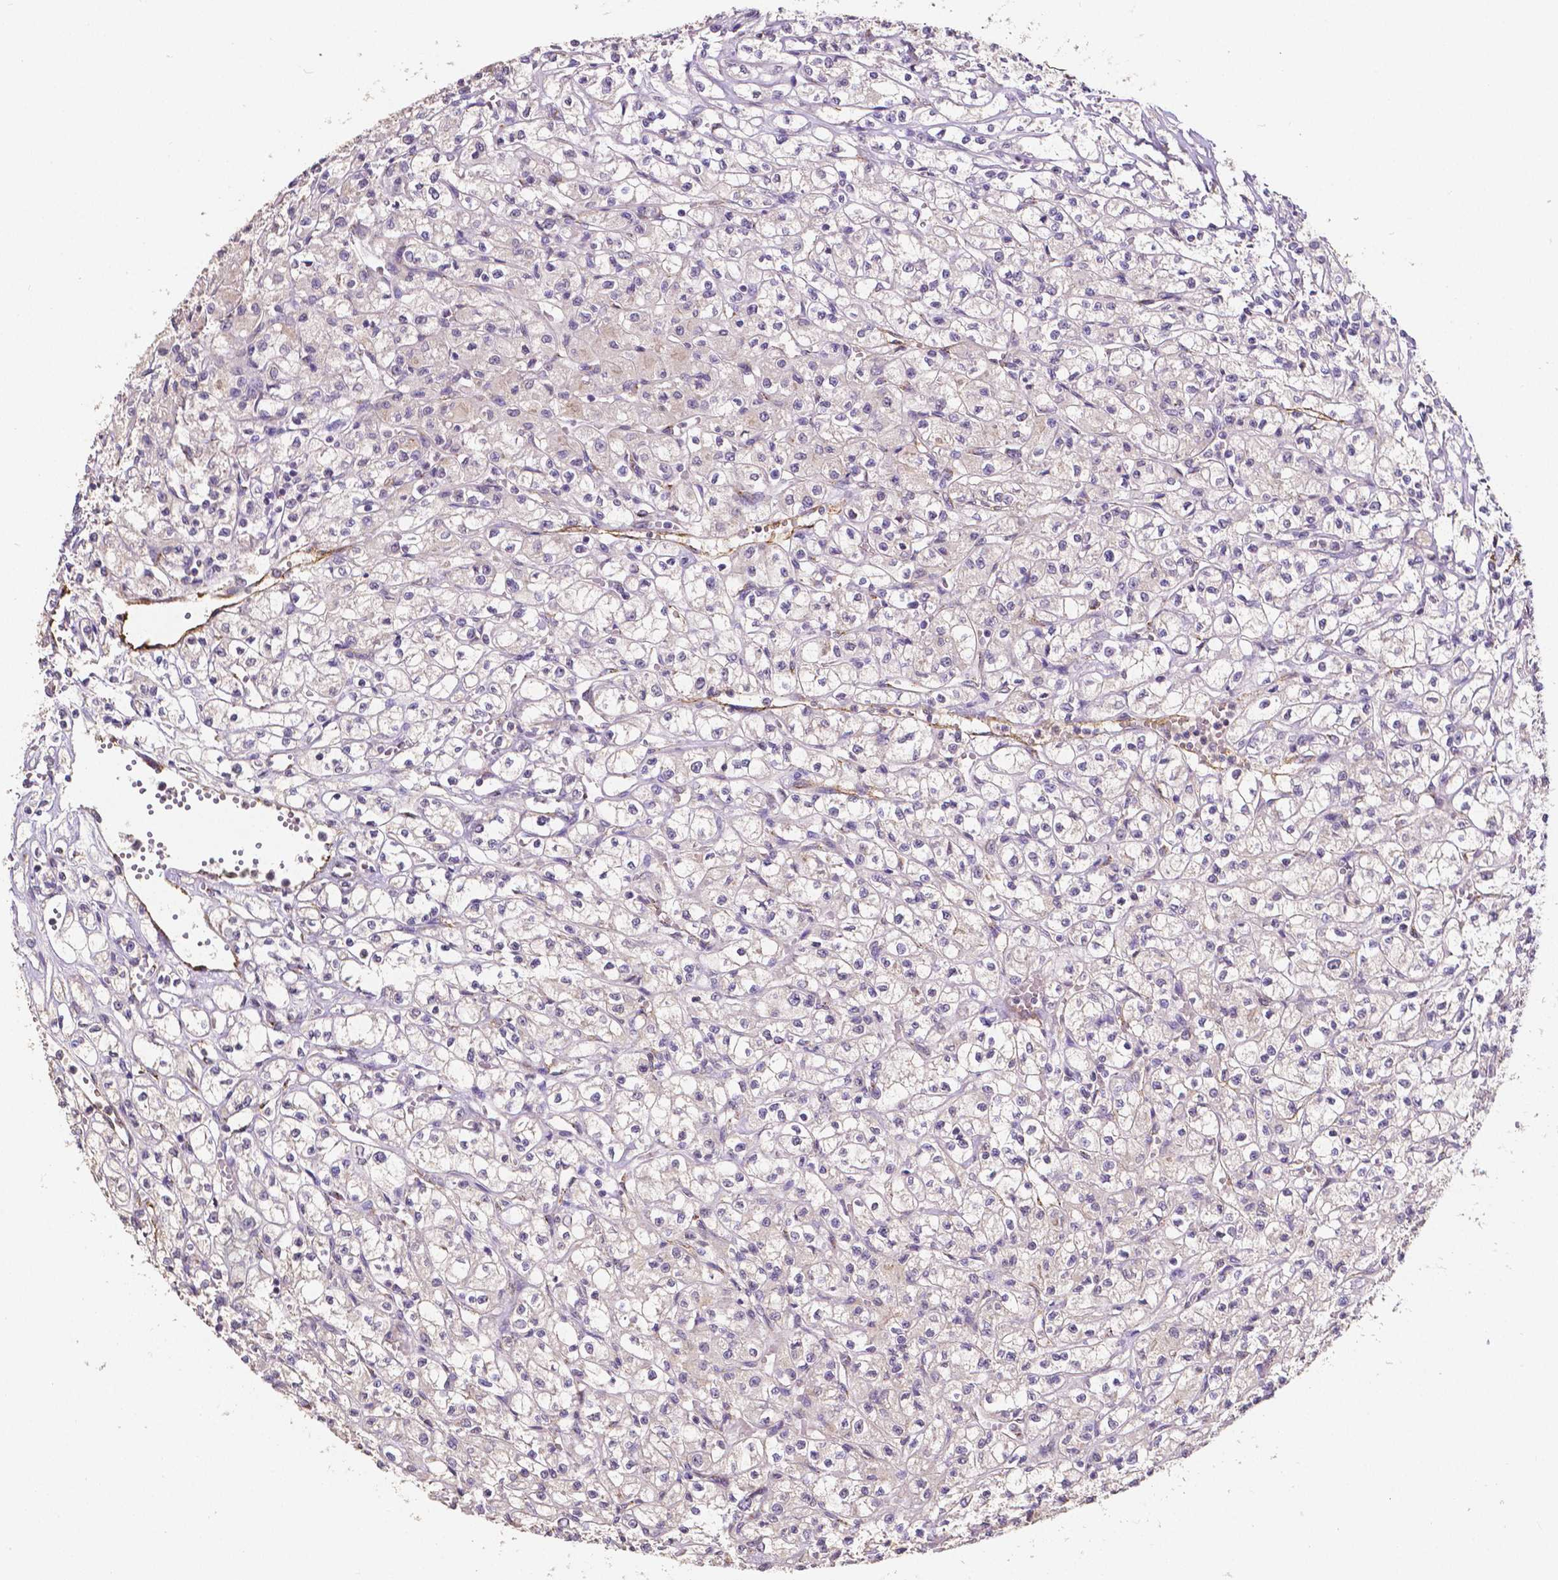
{"staining": {"intensity": "negative", "quantity": "none", "location": "none"}, "tissue": "renal cancer", "cell_type": "Tumor cells", "image_type": "cancer", "snomed": [{"axis": "morphology", "description": "Adenocarcinoma, NOS"}, {"axis": "topography", "description": "Kidney"}], "caption": "The IHC histopathology image has no significant positivity in tumor cells of renal adenocarcinoma tissue.", "gene": "ELAVL2", "patient": {"sex": "female", "age": 70}}